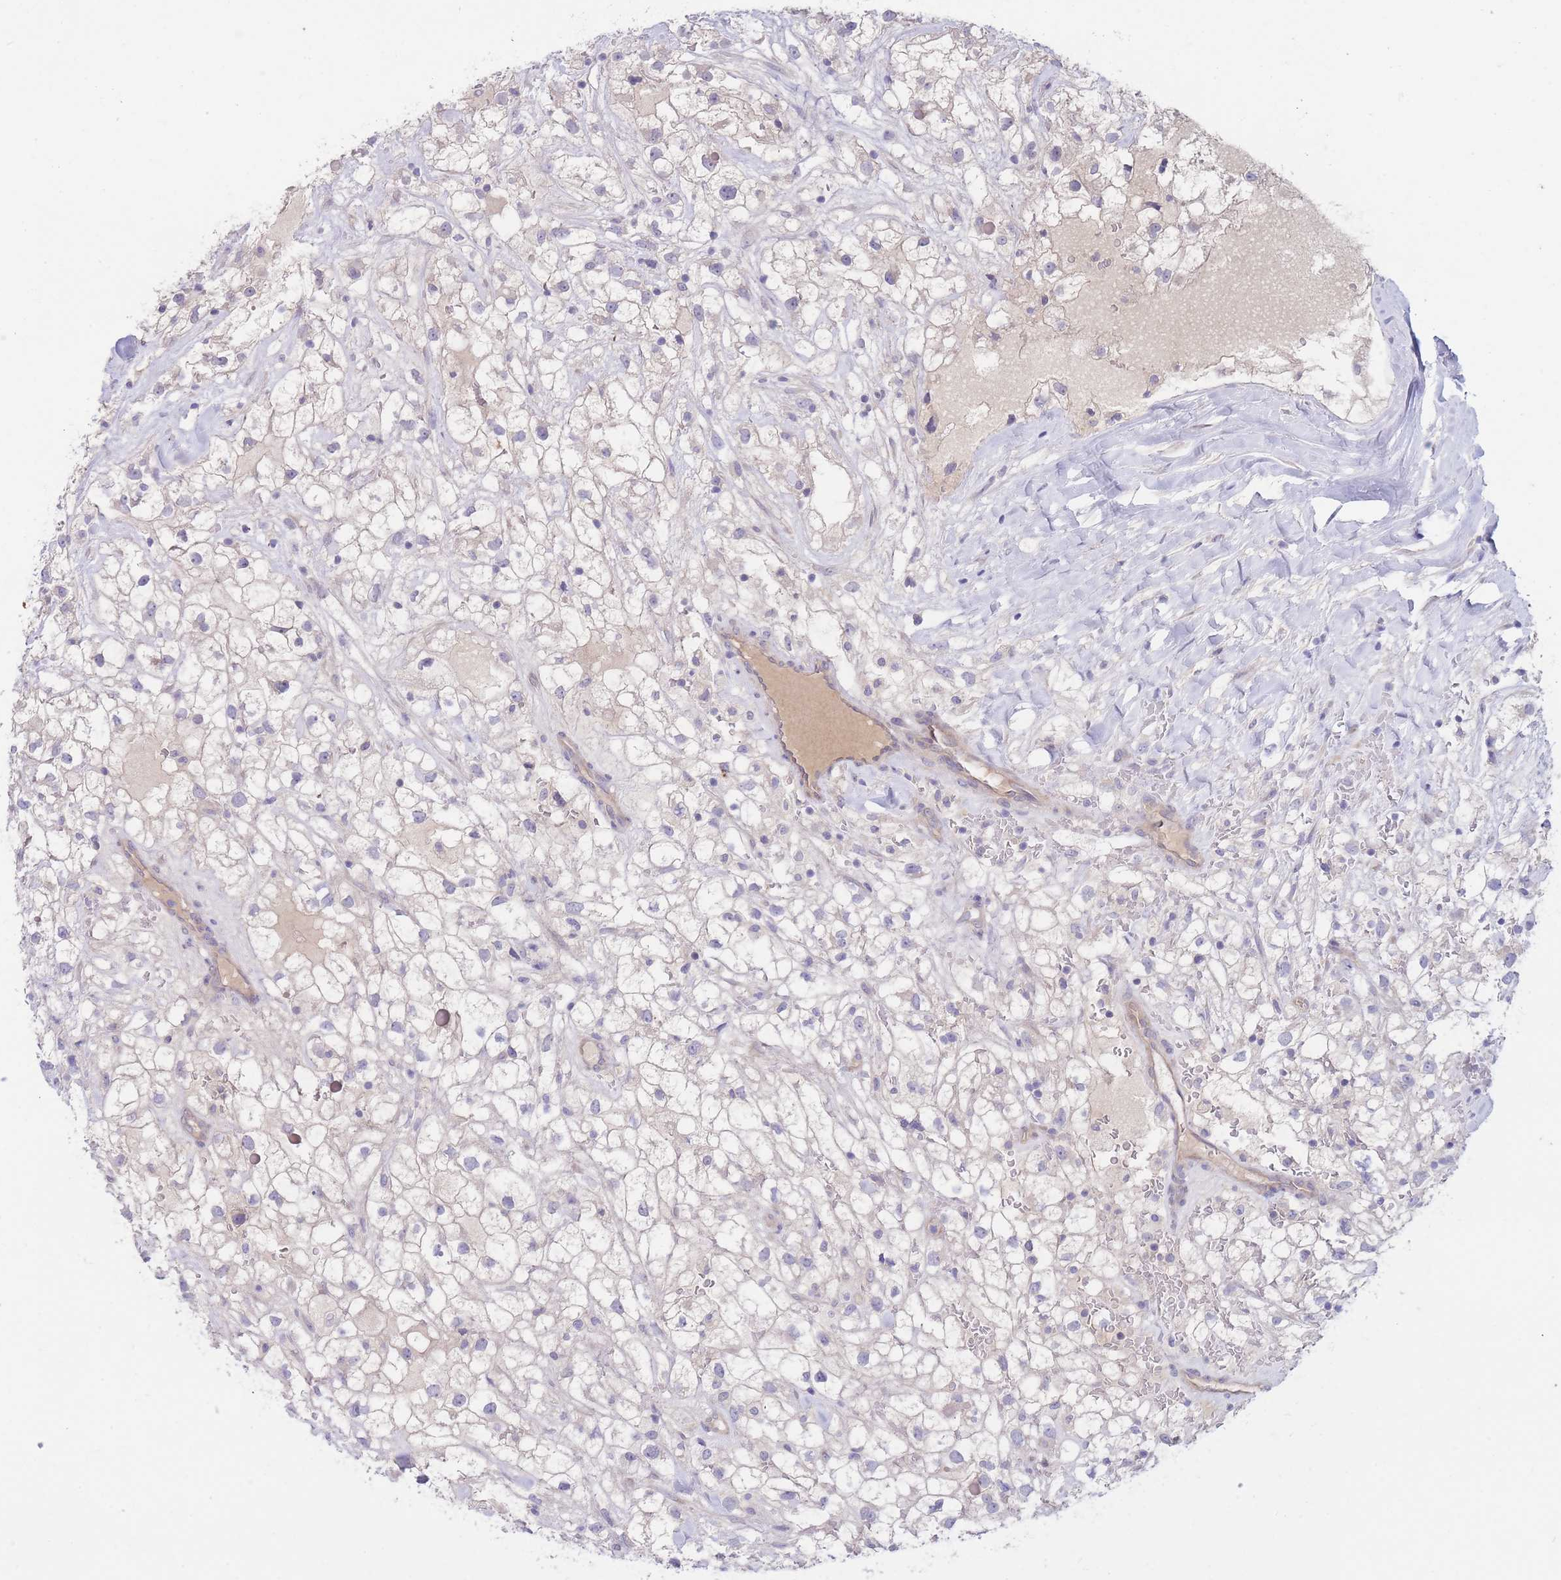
{"staining": {"intensity": "negative", "quantity": "none", "location": "none"}, "tissue": "renal cancer", "cell_type": "Tumor cells", "image_type": "cancer", "snomed": [{"axis": "morphology", "description": "Adenocarcinoma, NOS"}, {"axis": "topography", "description": "Kidney"}], "caption": "Immunohistochemistry micrograph of neoplastic tissue: human renal adenocarcinoma stained with DAB demonstrates no significant protein staining in tumor cells.", "gene": "ZNF281", "patient": {"sex": "male", "age": 59}}